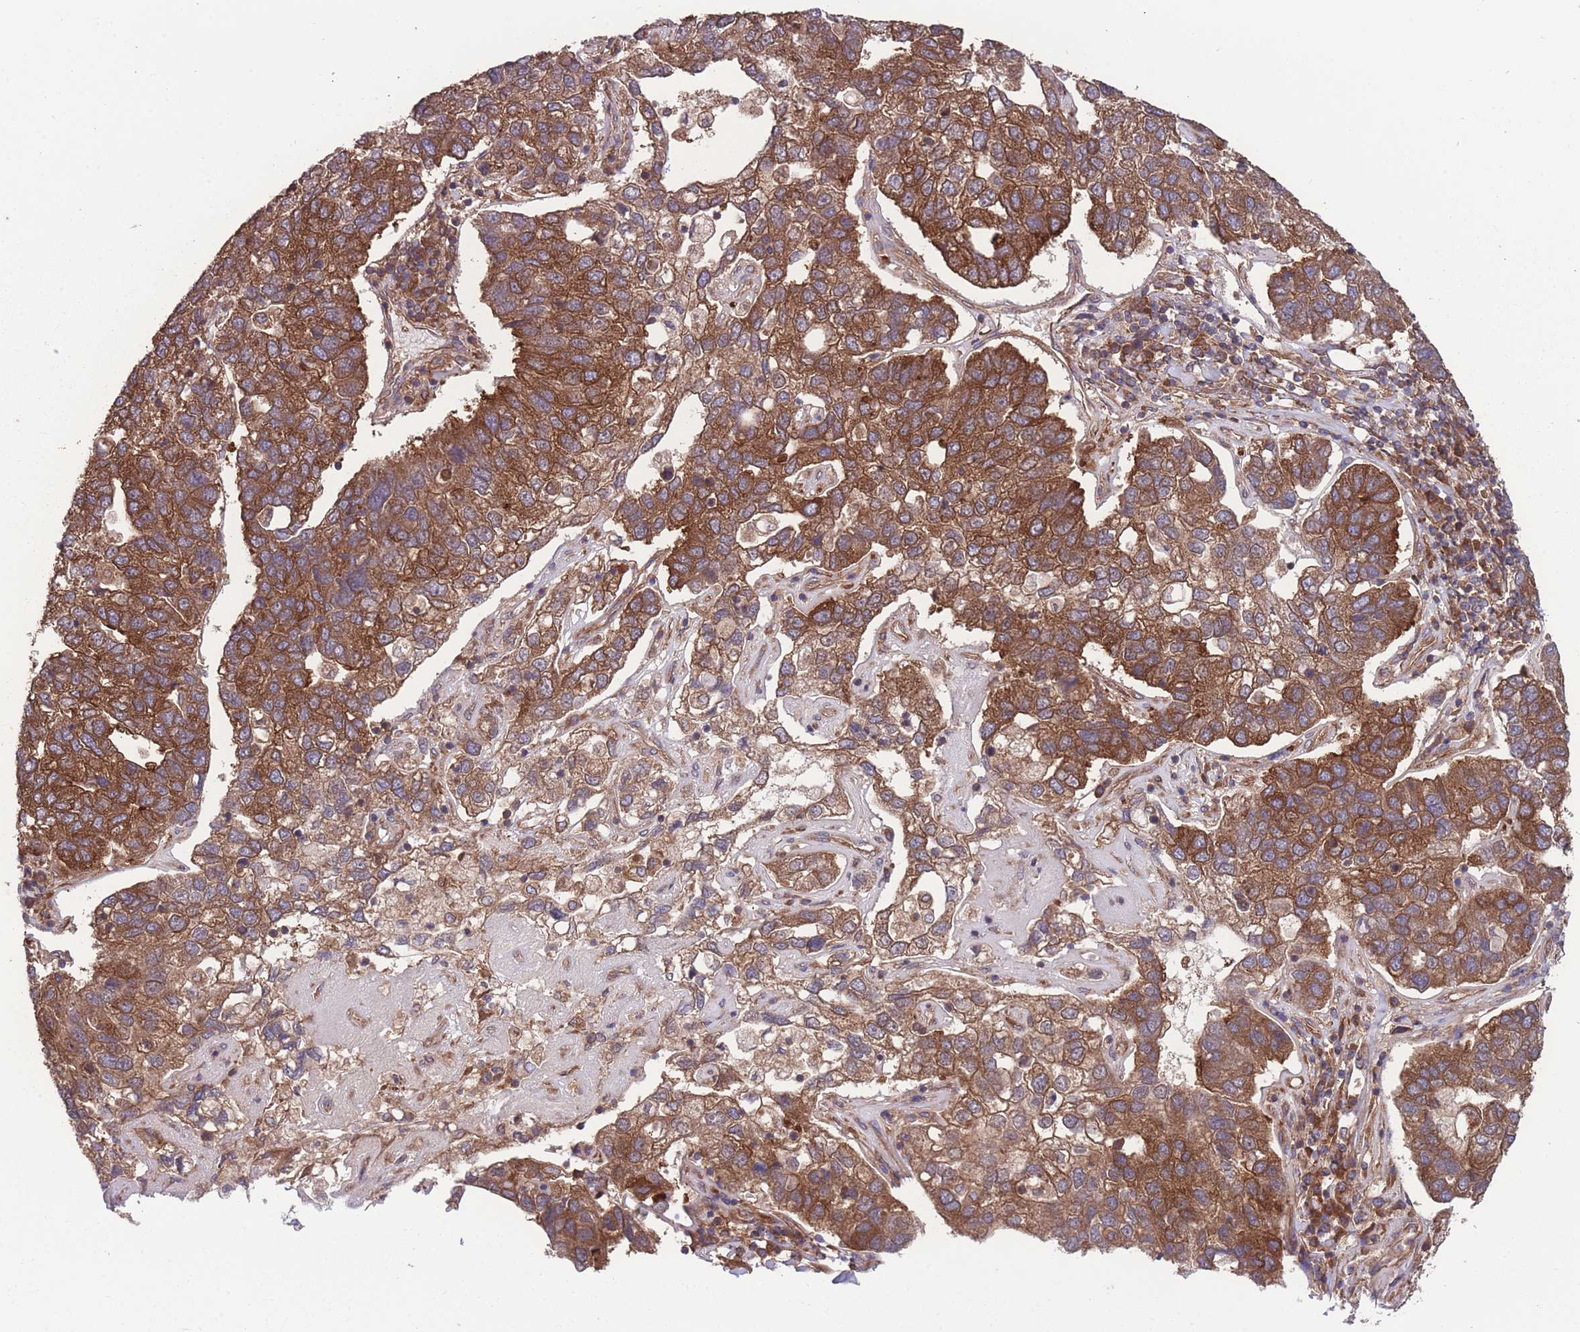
{"staining": {"intensity": "strong", "quantity": ">75%", "location": "cytoplasmic/membranous"}, "tissue": "pancreatic cancer", "cell_type": "Tumor cells", "image_type": "cancer", "snomed": [{"axis": "morphology", "description": "Adenocarcinoma, NOS"}, {"axis": "topography", "description": "Pancreas"}], "caption": "This is a histology image of IHC staining of pancreatic adenocarcinoma, which shows strong positivity in the cytoplasmic/membranous of tumor cells.", "gene": "ZPR1", "patient": {"sex": "female", "age": 61}}